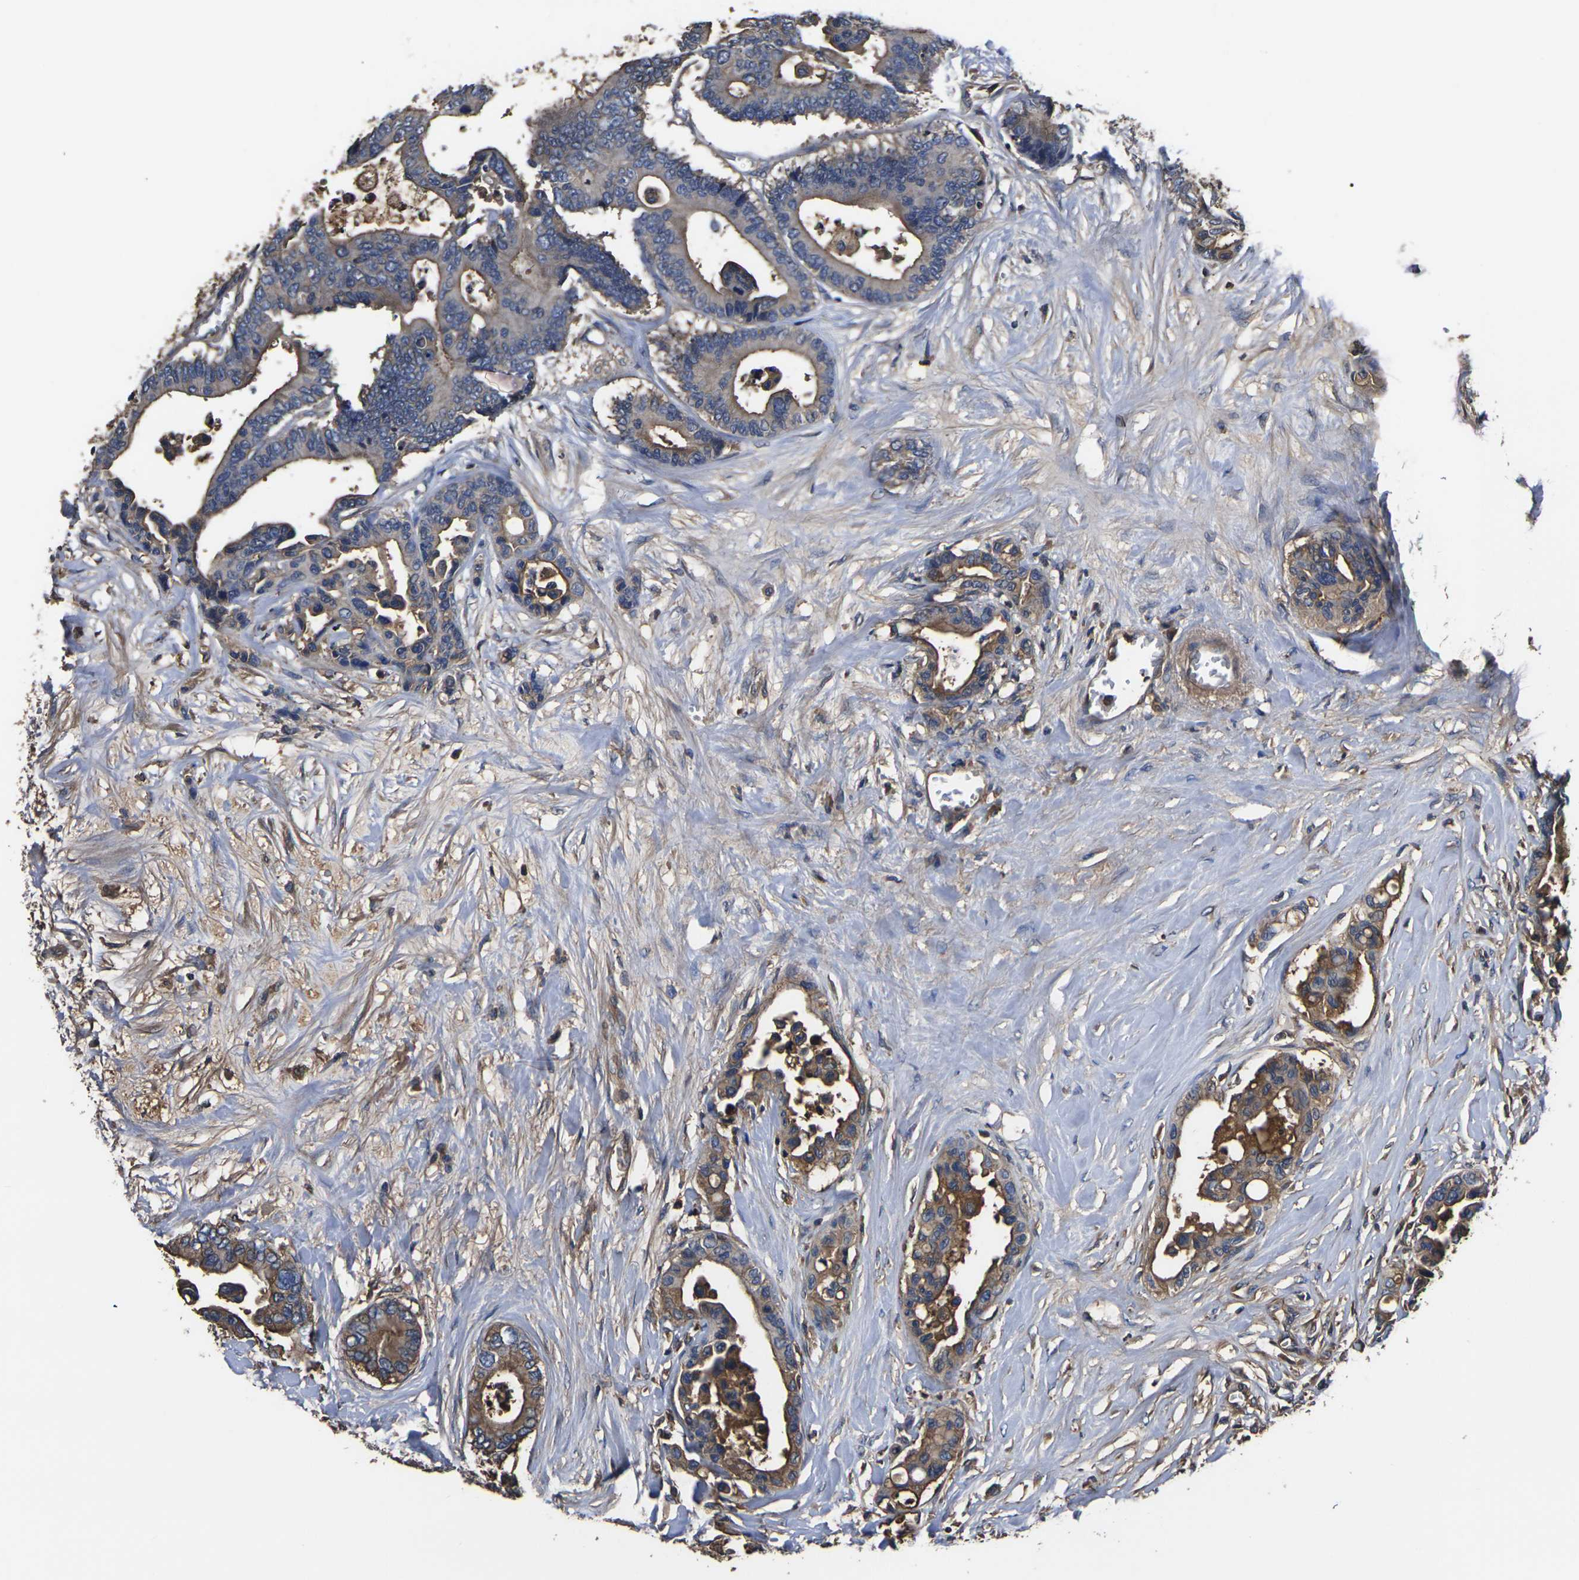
{"staining": {"intensity": "moderate", "quantity": ">75%", "location": "cytoplasmic/membranous"}, "tissue": "colorectal cancer", "cell_type": "Tumor cells", "image_type": "cancer", "snomed": [{"axis": "morphology", "description": "Normal tissue, NOS"}, {"axis": "morphology", "description": "Adenocarcinoma, NOS"}, {"axis": "topography", "description": "Colon"}], "caption": "High-power microscopy captured an IHC image of colorectal adenocarcinoma, revealing moderate cytoplasmic/membranous expression in about >75% of tumor cells.", "gene": "HSPG2", "patient": {"sex": "male", "age": 82}}